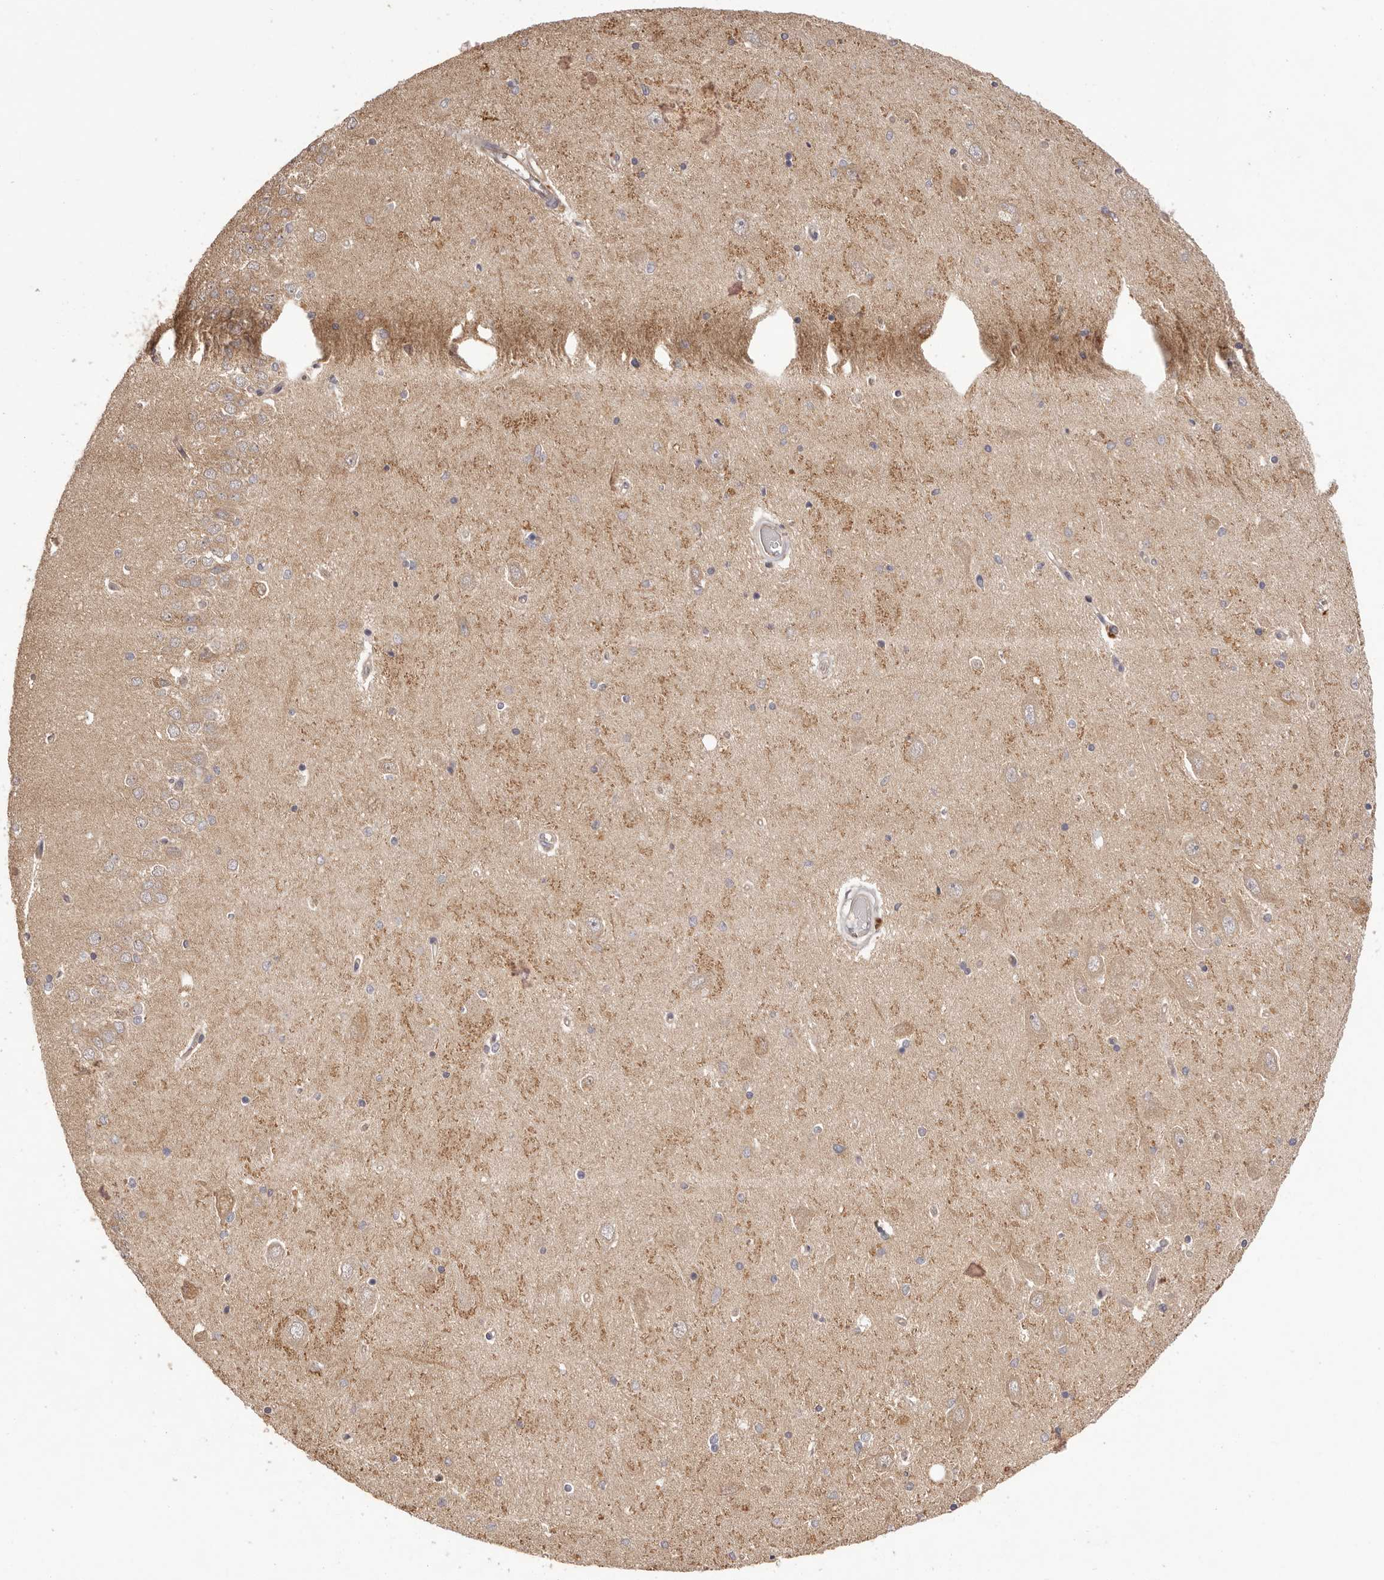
{"staining": {"intensity": "weak", "quantity": "25%-75%", "location": "cytoplasmic/membranous"}, "tissue": "hippocampus", "cell_type": "Glial cells", "image_type": "normal", "snomed": [{"axis": "morphology", "description": "Normal tissue, NOS"}, {"axis": "topography", "description": "Hippocampus"}], "caption": "Immunohistochemistry of normal human hippocampus displays low levels of weak cytoplasmic/membranous expression in about 25%-75% of glial cells.", "gene": "UBR2", "patient": {"sex": "male", "age": 45}}